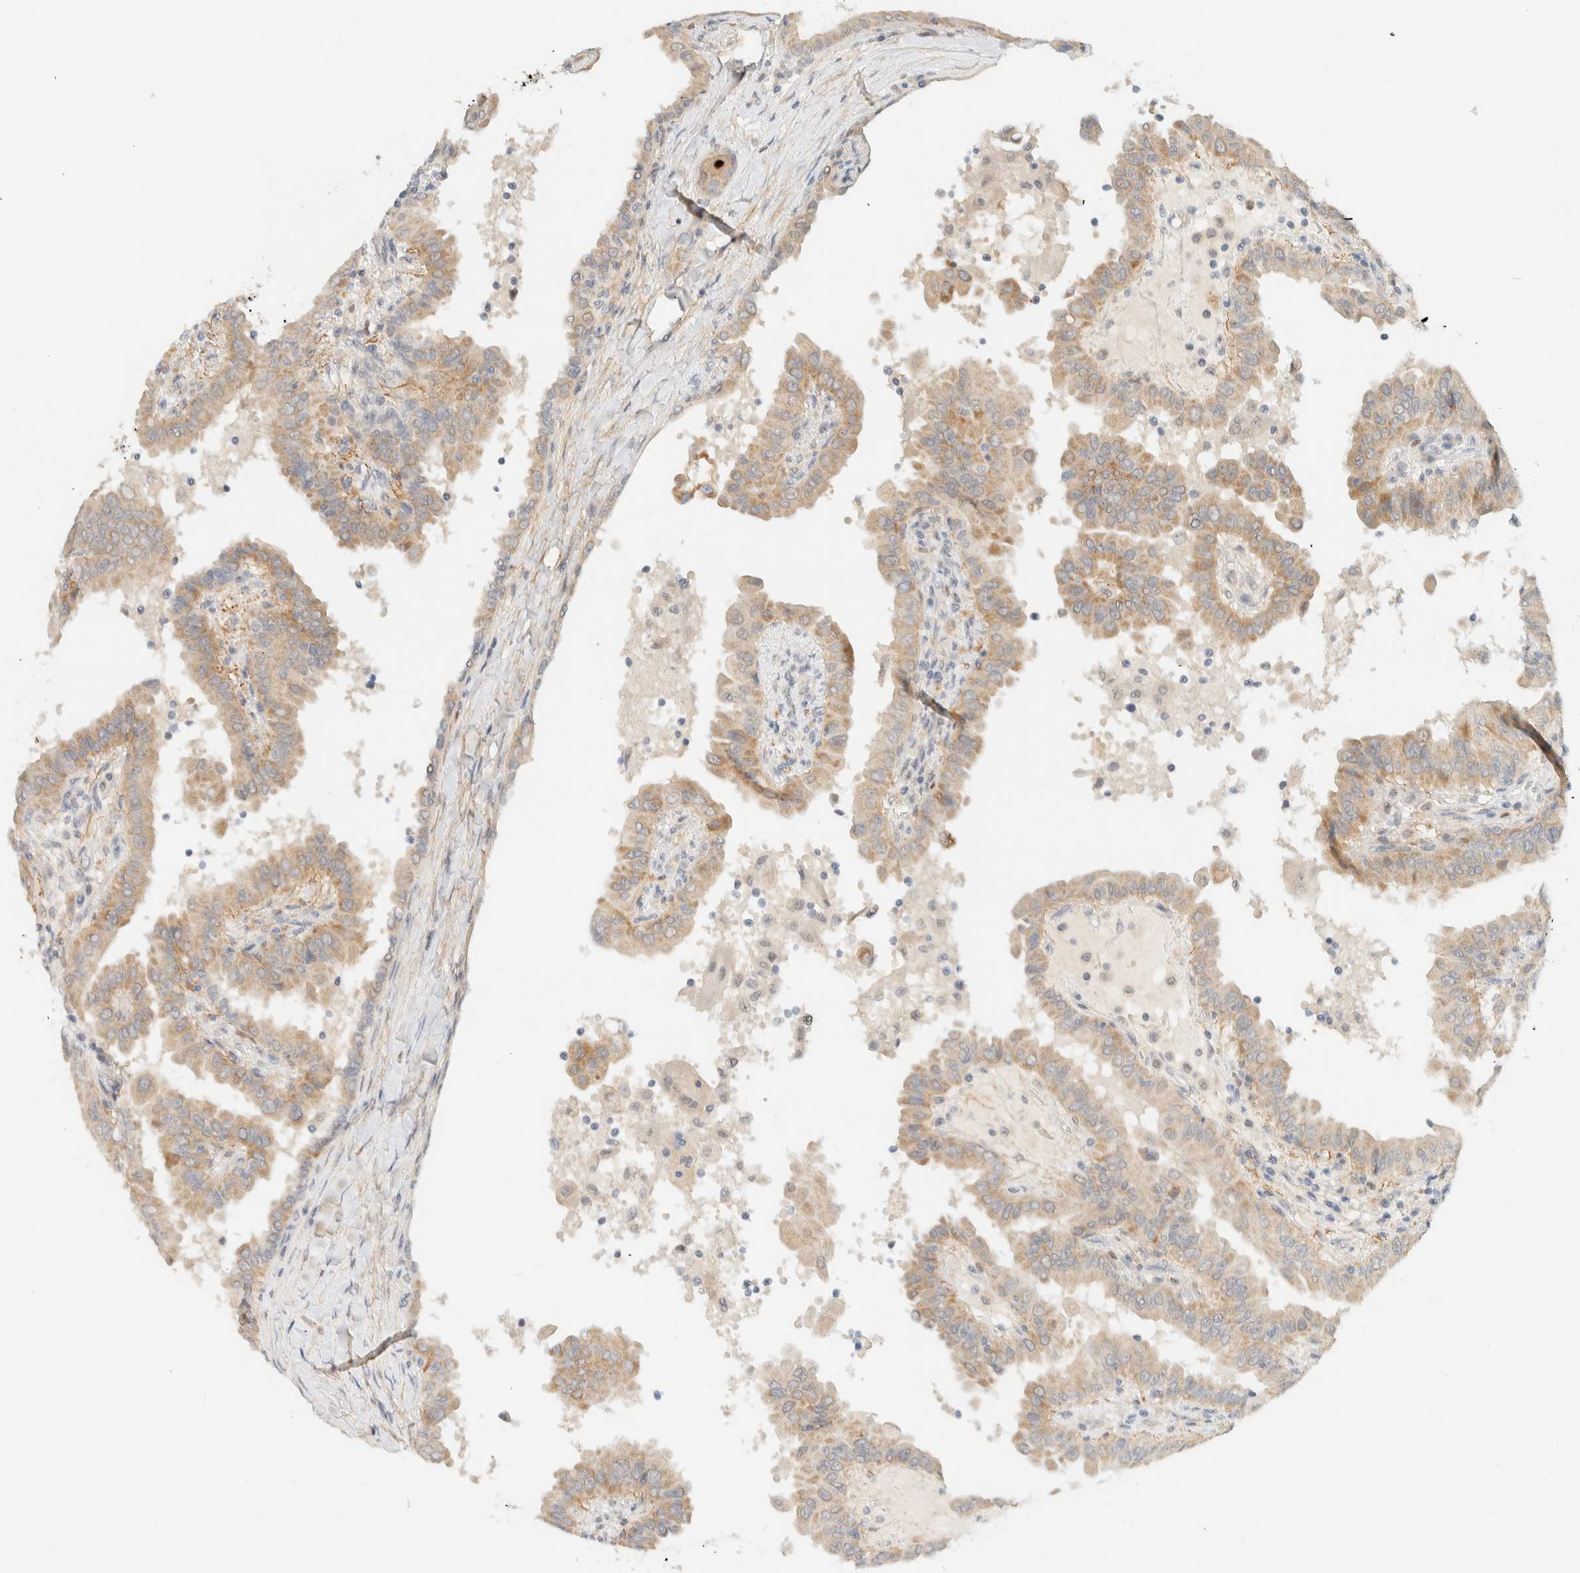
{"staining": {"intensity": "weak", "quantity": ">75%", "location": "cytoplasmic/membranous"}, "tissue": "thyroid cancer", "cell_type": "Tumor cells", "image_type": "cancer", "snomed": [{"axis": "morphology", "description": "Papillary adenocarcinoma, NOS"}, {"axis": "topography", "description": "Thyroid gland"}], "caption": "Human thyroid cancer stained with a protein marker demonstrates weak staining in tumor cells.", "gene": "TNK1", "patient": {"sex": "male", "age": 33}}